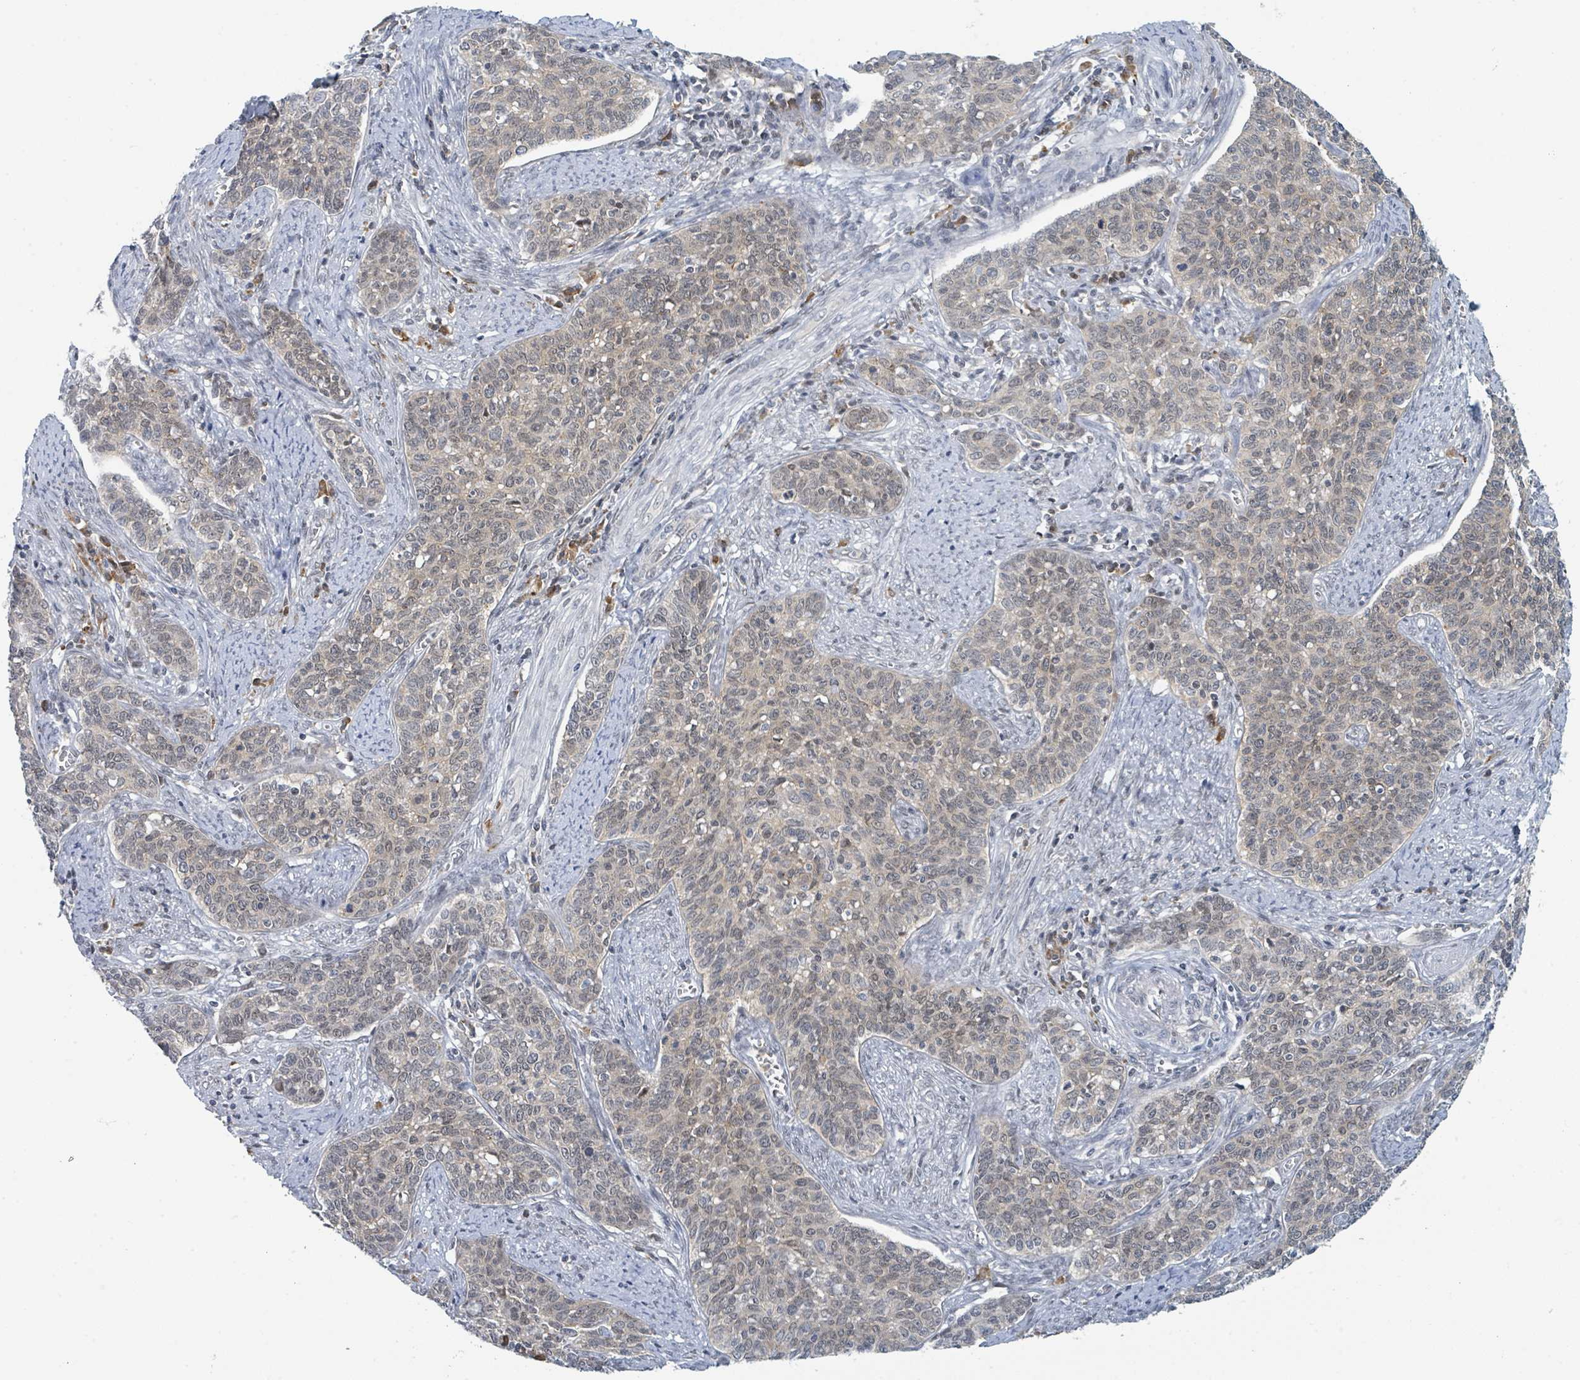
{"staining": {"intensity": "weak", "quantity": "25%-75%", "location": "cytoplasmic/membranous,nuclear"}, "tissue": "cervical cancer", "cell_type": "Tumor cells", "image_type": "cancer", "snomed": [{"axis": "morphology", "description": "Squamous cell carcinoma, NOS"}, {"axis": "topography", "description": "Cervix"}], "caption": "Tumor cells exhibit weak cytoplasmic/membranous and nuclear positivity in approximately 25%-75% of cells in cervical cancer (squamous cell carcinoma). Nuclei are stained in blue.", "gene": "ANKRD55", "patient": {"sex": "female", "age": 39}}